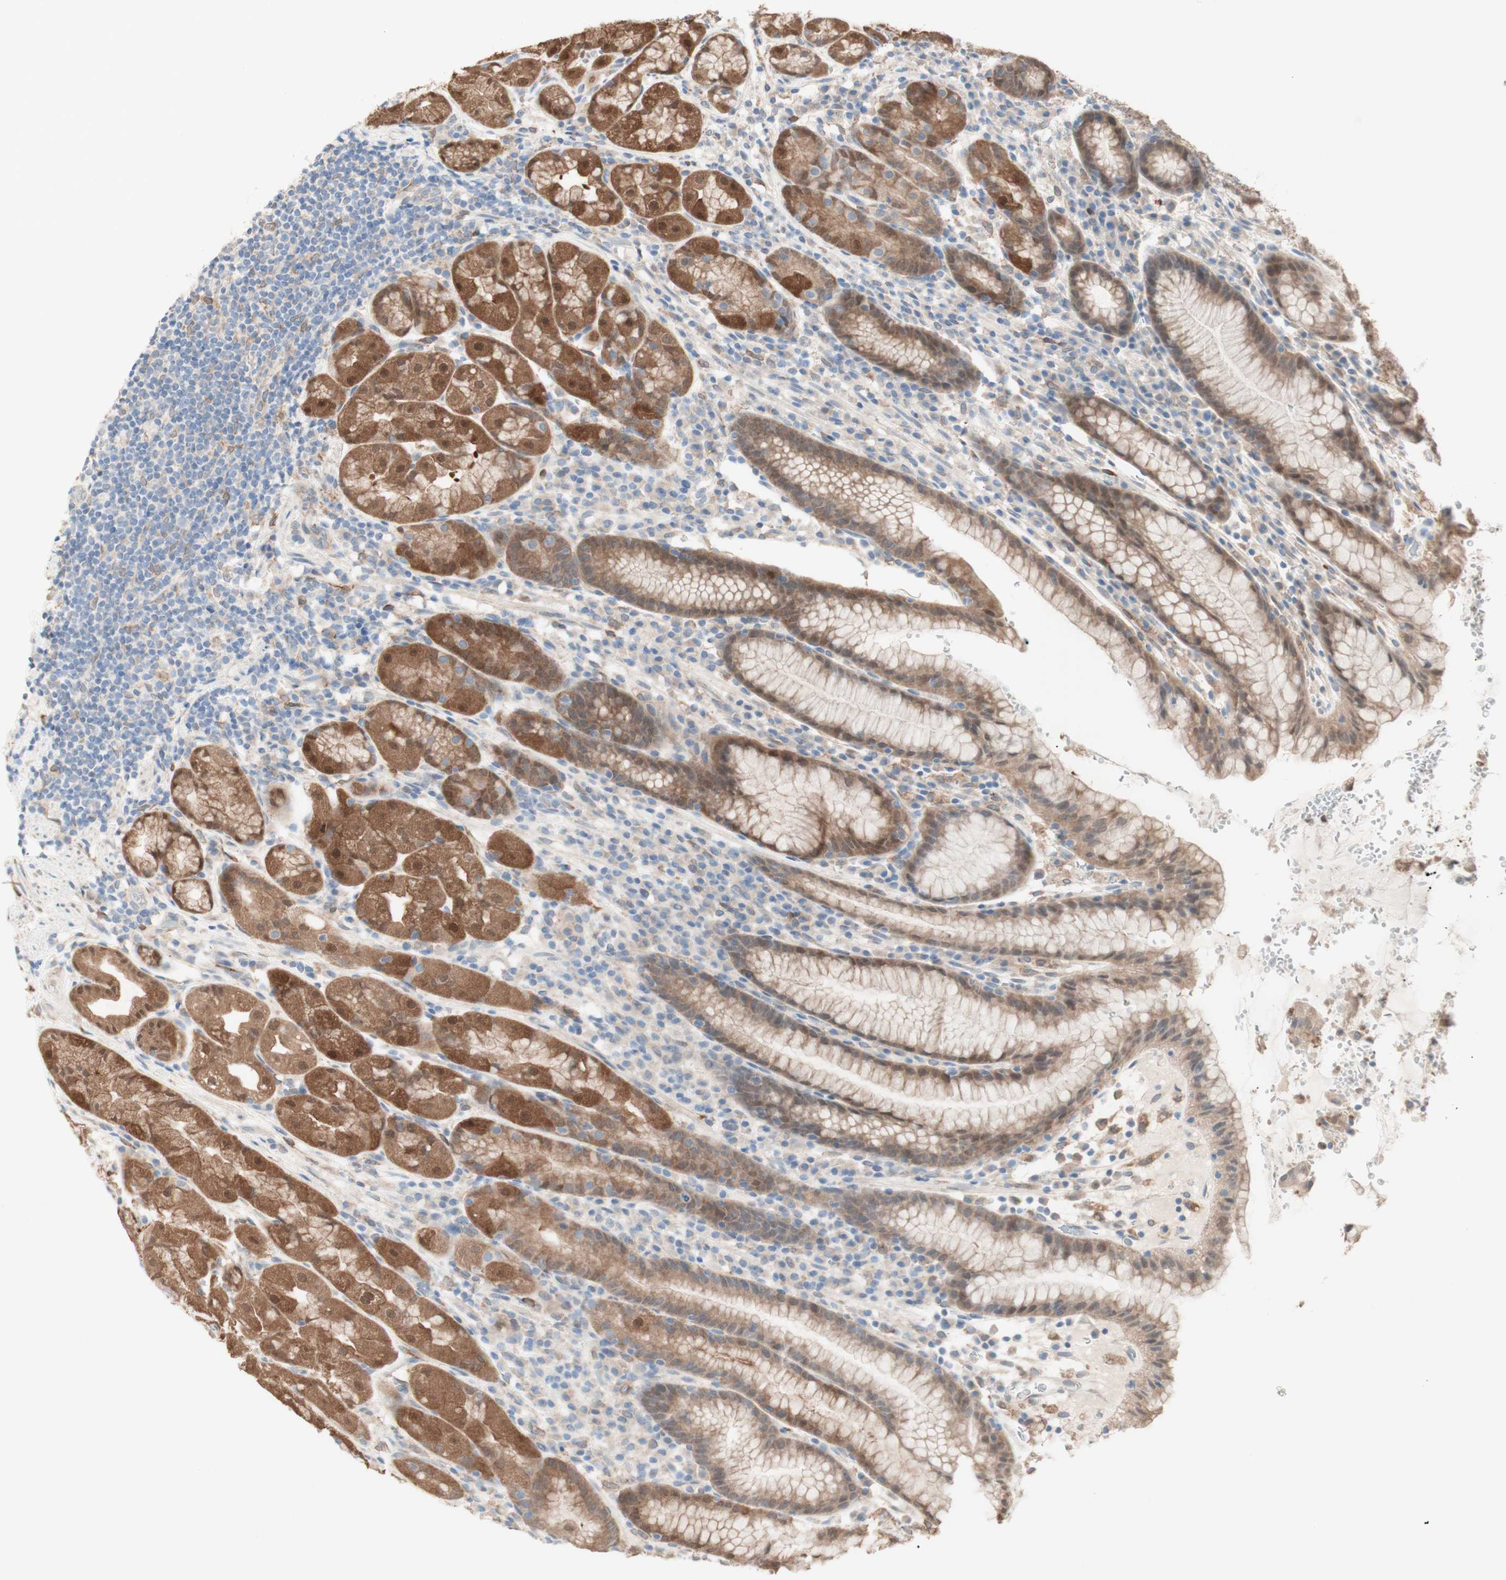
{"staining": {"intensity": "moderate", "quantity": ">75%", "location": "cytoplasmic/membranous,nuclear"}, "tissue": "stomach", "cell_type": "Glandular cells", "image_type": "normal", "snomed": [{"axis": "morphology", "description": "Normal tissue, NOS"}, {"axis": "topography", "description": "Stomach, lower"}], "caption": "A brown stain highlights moderate cytoplasmic/membranous,nuclear staining of a protein in glandular cells of normal human stomach. (Stains: DAB (3,3'-diaminobenzidine) in brown, nuclei in blue, Microscopy: brightfield microscopy at high magnification).", "gene": "COMT", "patient": {"sex": "male", "age": 52}}